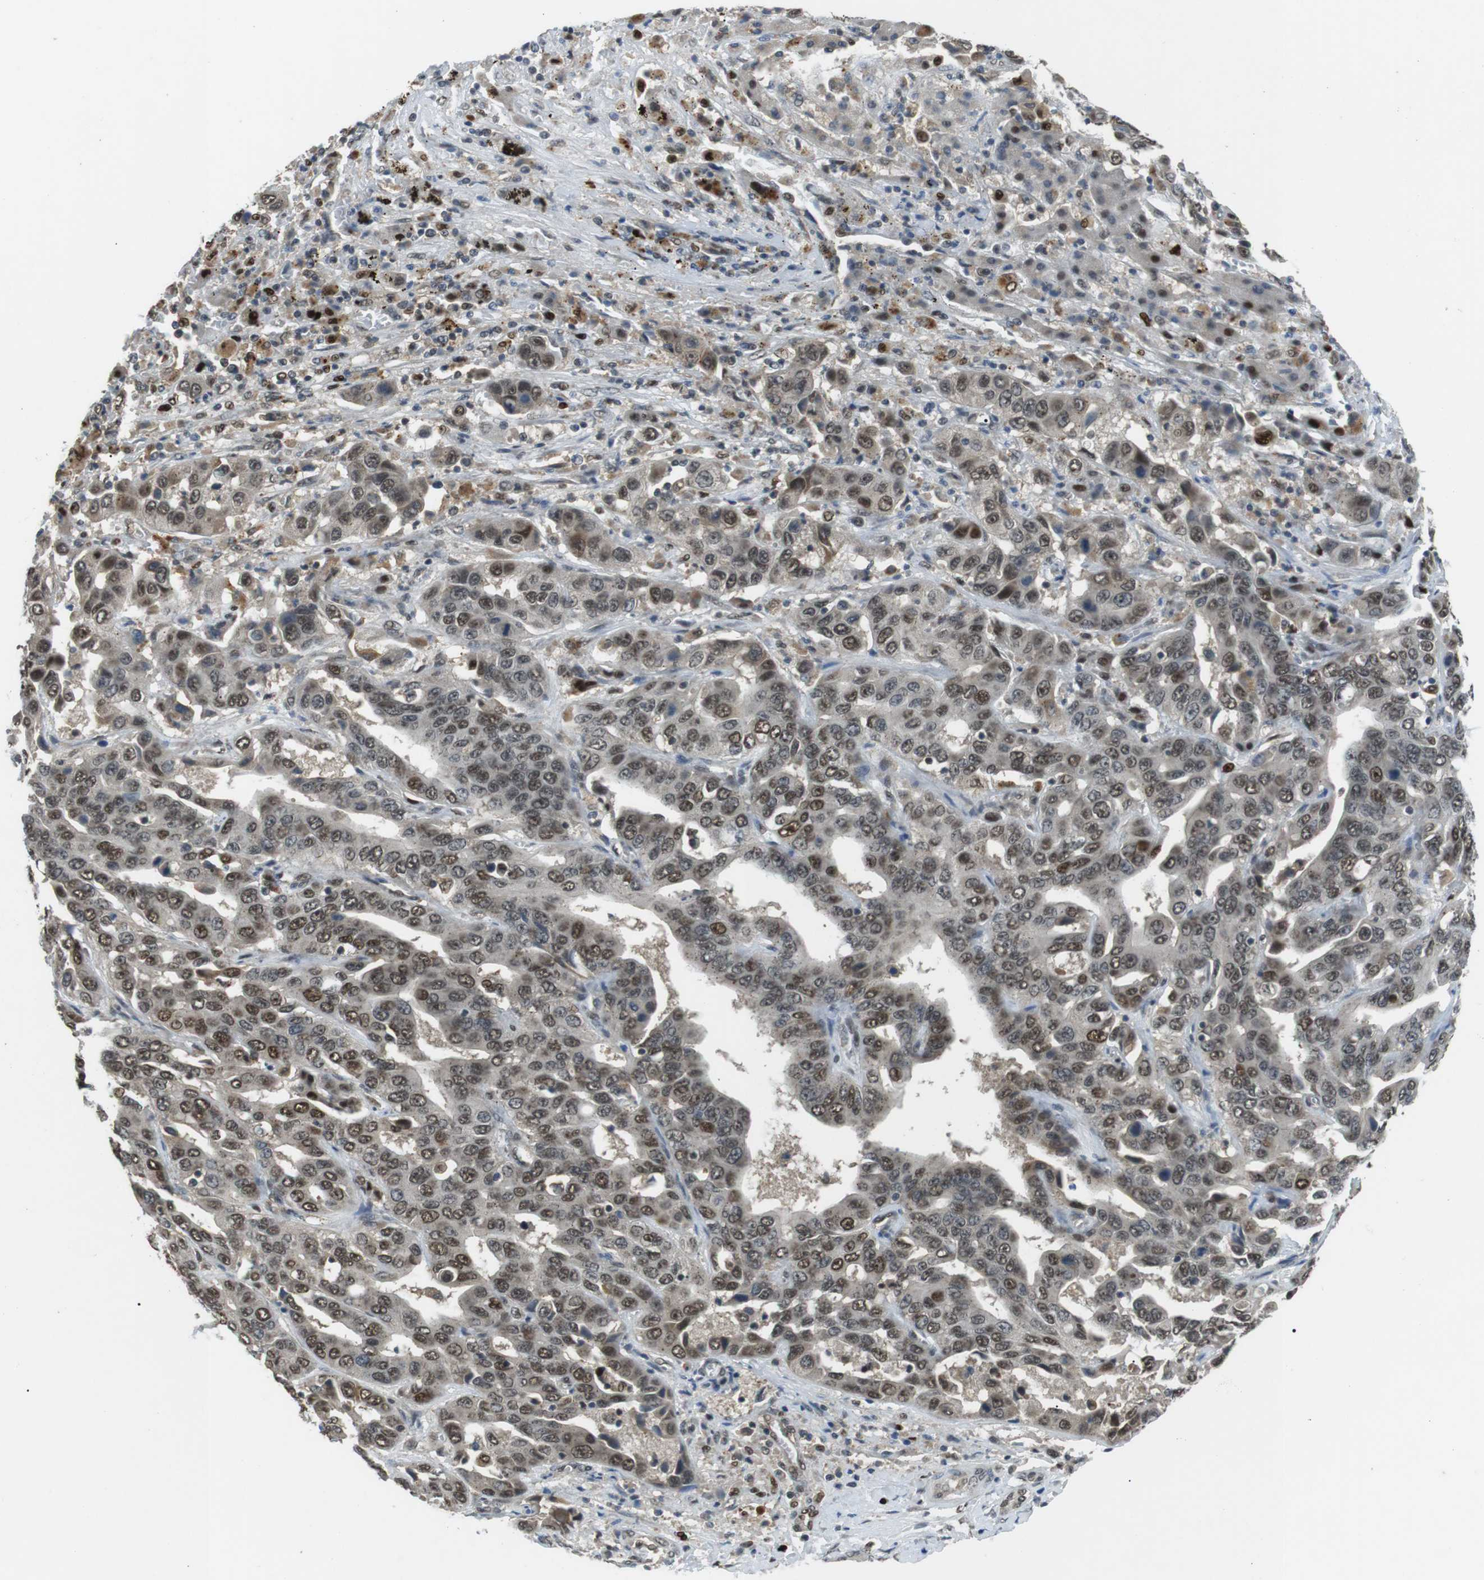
{"staining": {"intensity": "moderate", "quantity": ">75%", "location": "nuclear"}, "tissue": "liver cancer", "cell_type": "Tumor cells", "image_type": "cancer", "snomed": [{"axis": "morphology", "description": "Cholangiocarcinoma"}, {"axis": "topography", "description": "Liver"}], "caption": "Moderate nuclear protein staining is identified in approximately >75% of tumor cells in cholangiocarcinoma (liver).", "gene": "ORAI3", "patient": {"sex": "female", "age": 52}}